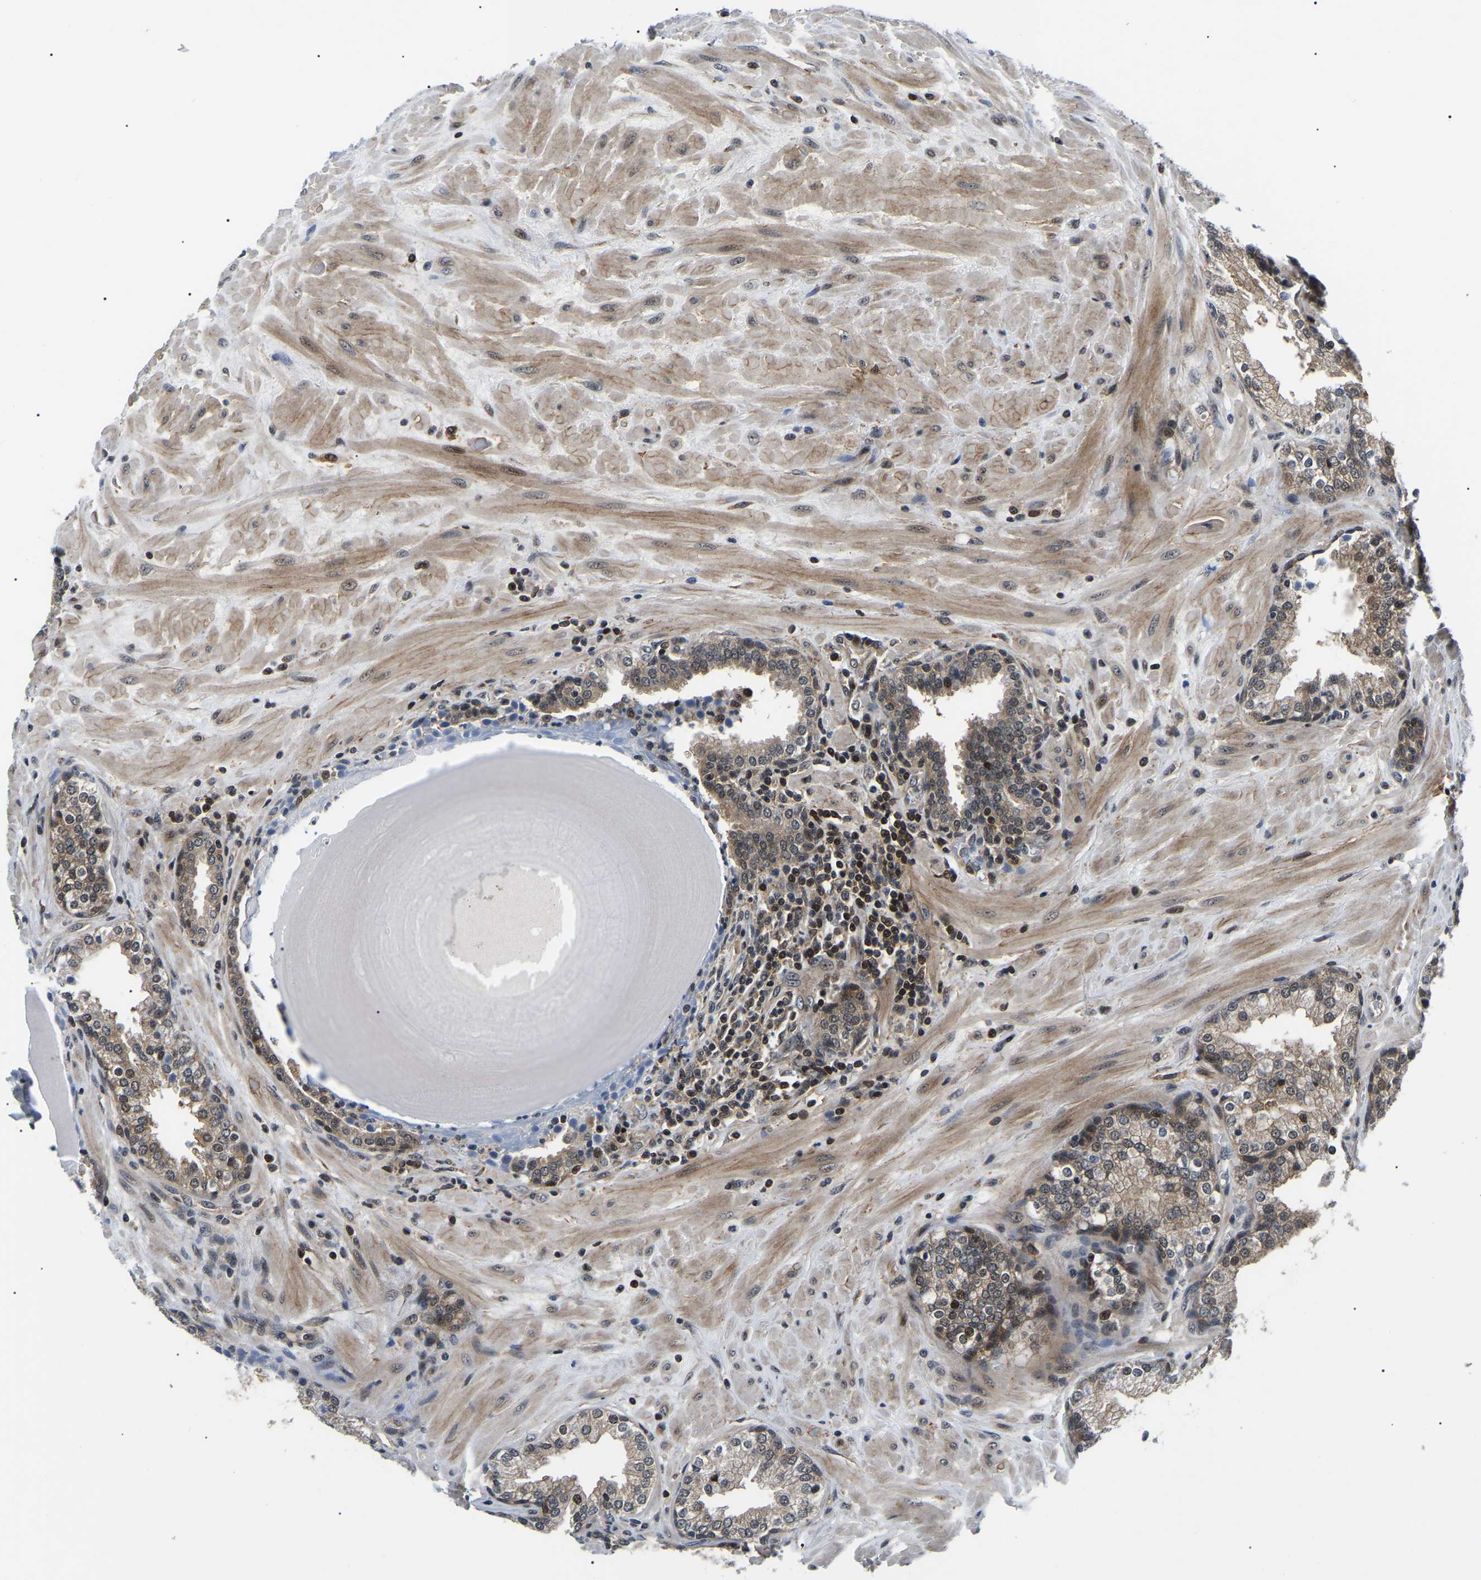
{"staining": {"intensity": "moderate", "quantity": ">75%", "location": "cytoplasmic/membranous"}, "tissue": "prostate", "cell_type": "Glandular cells", "image_type": "normal", "snomed": [{"axis": "morphology", "description": "Normal tissue, NOS"}, {"axis": "topography", "description": "Prostate"}], "caption": "IHC photomicrograph of unremarkable prostate stained for a protein (brown), which shows medium levels of moderate cytoplasmic/membranous expression in about >75% of glandular cells.", "gene": "RRP1B", "patient": {"sex": "male", "age": 51}}